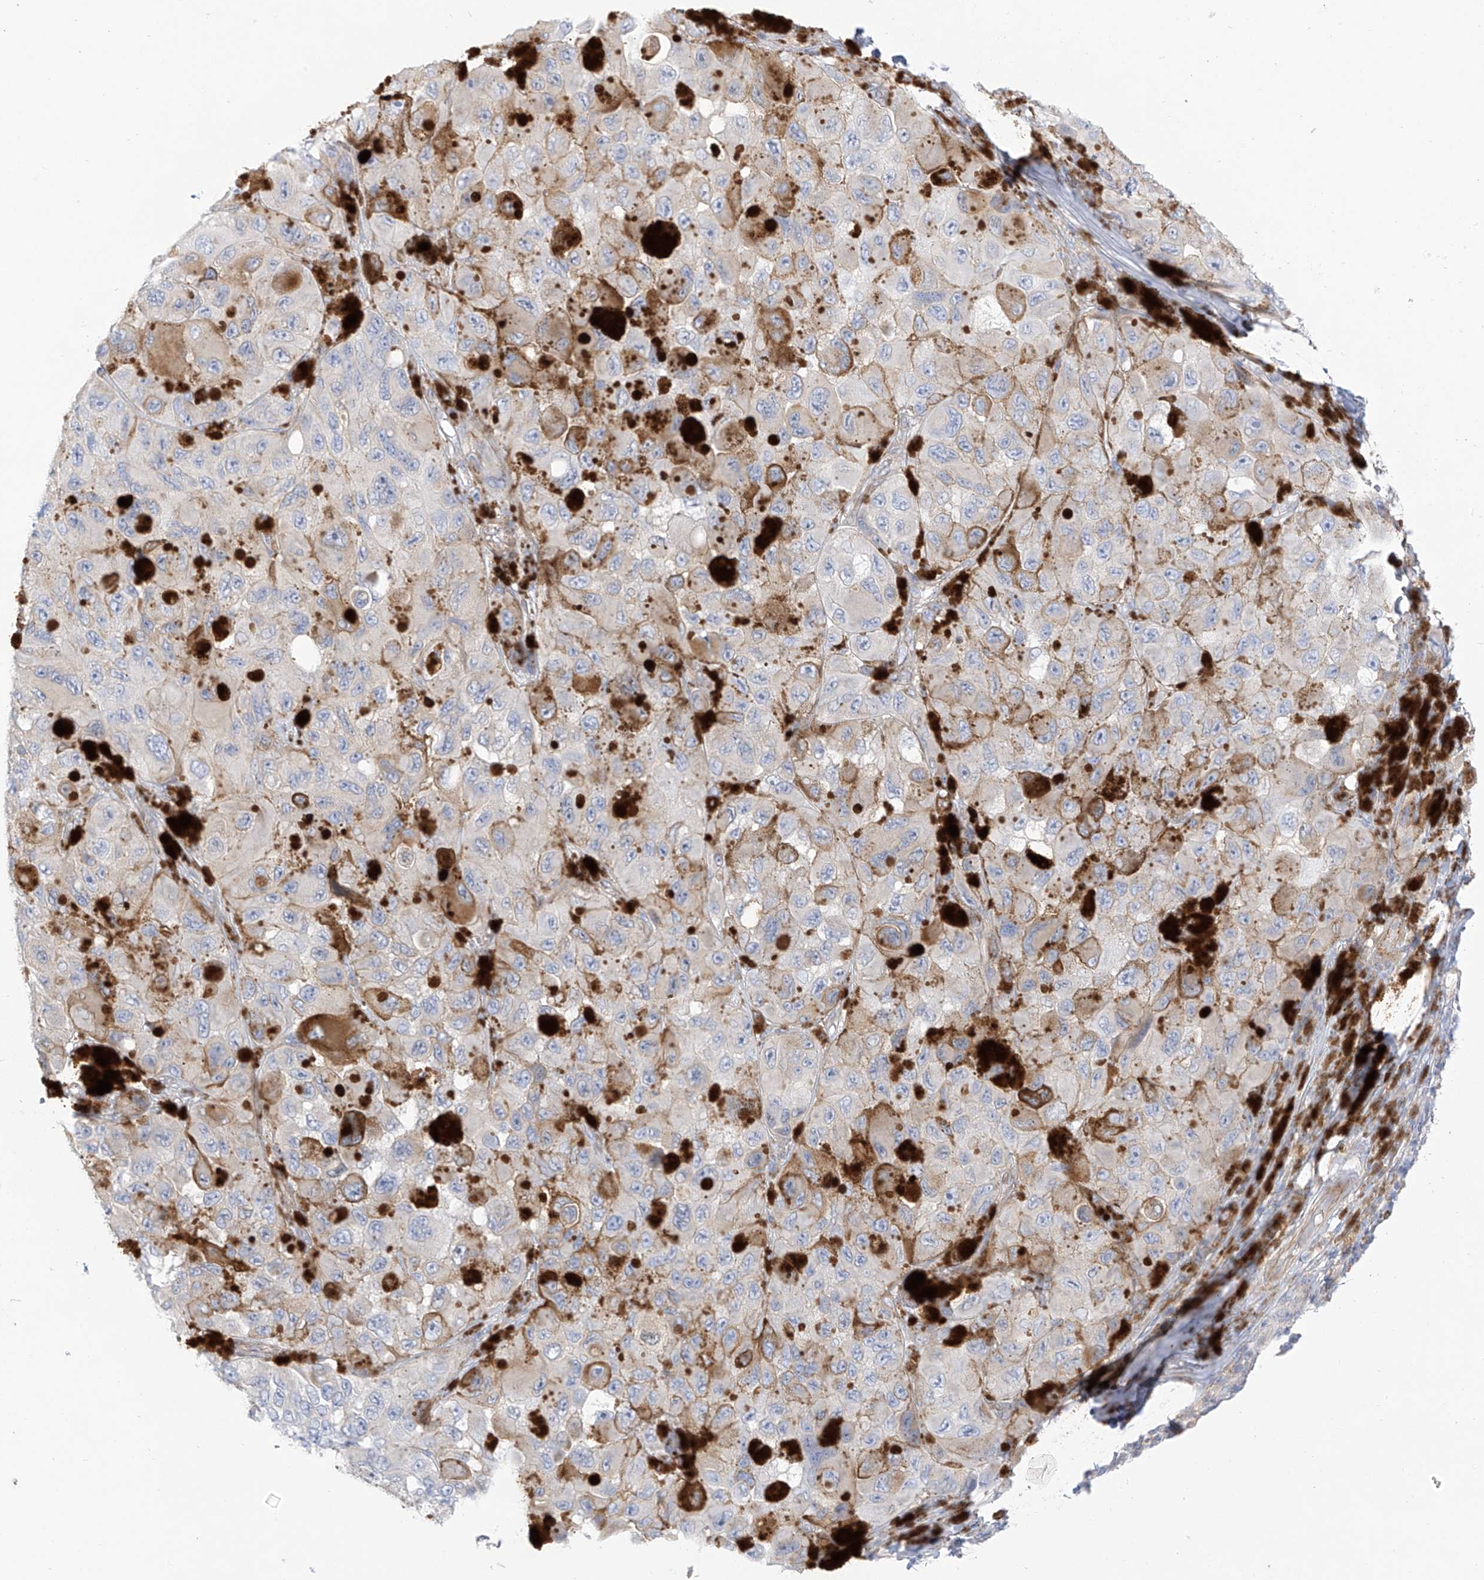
{"staining": {"intensity": "moderate", "quantity": "<25%", "location": "cytoplasmic/membranous"}, "tissue": "melanoma", "cell_type": "Tumor cells", "image_type": "cancer", "snomed": [{"axis": "morphology", "description": "Malignant melanoma, NOS"}, {"axis": "topography", "description": "Skin"}], "caption": "A photomicrograph of malignant melanoma stained for a protein displays moderate cytoplasmic/membranous brown staining in tumor cells.", "gene": "PCYOX1", "patient": {"sex": "female", "age": 73}}